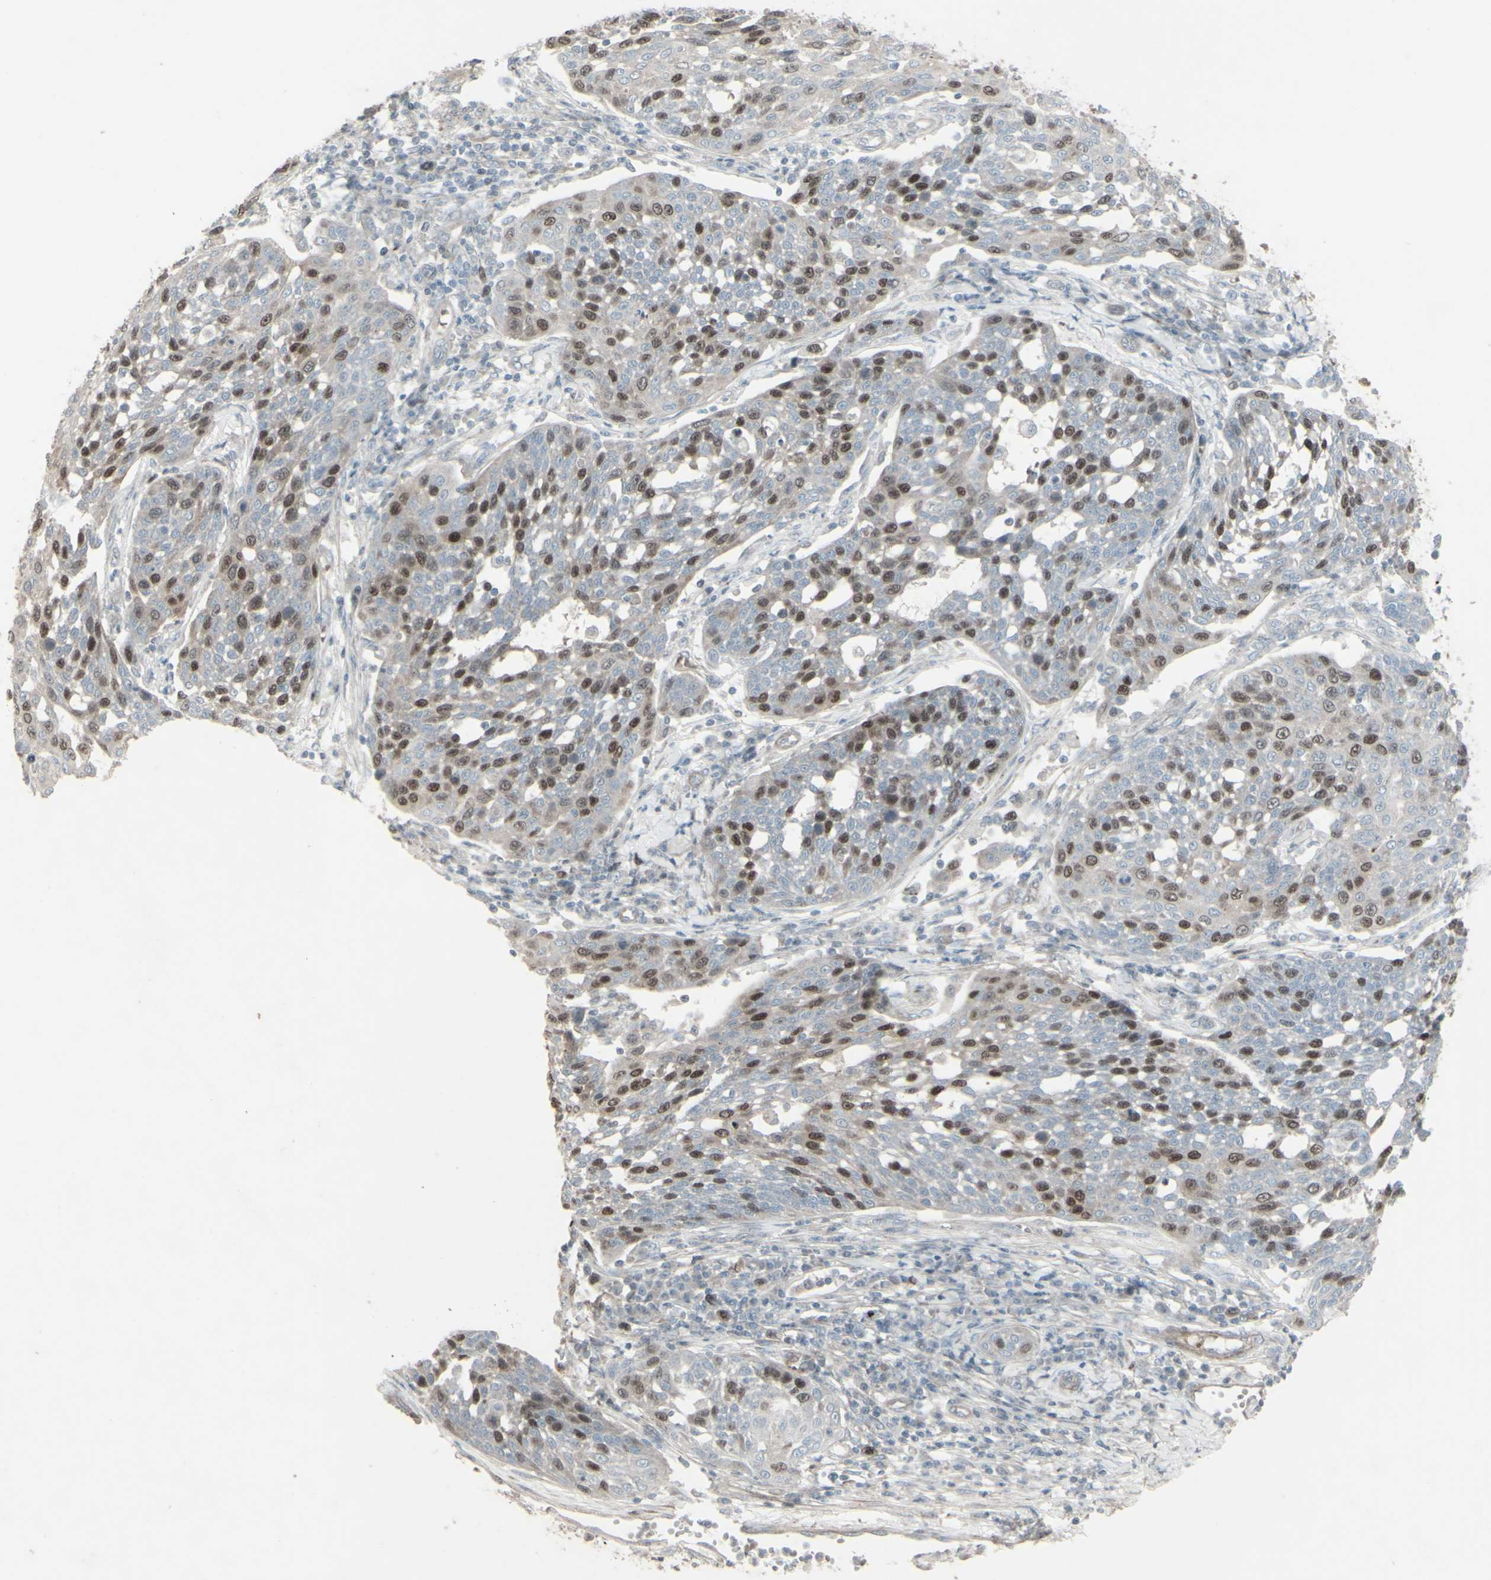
{"staining": {"intensity": "strong", "quantity": "25%-75%", "location": "nuclear"}, "tissue": "cervical cancer", "cell_type": "Tumor cells", "image_type": "cancer", "snomed": [{"axis": "morphology", "description": "Squamous cell carcinoma, NOS"}, {"axis": "topography", "description": "Cervix"}], "caption": "Immunohistochemical staining of squamous cell carcinoma (cervical) shows high levels of strong nuclear positivity in about 25%-75% of tumor cells.", "gene": "GMNN", "patient": {"sex": "female", "age": 34}}